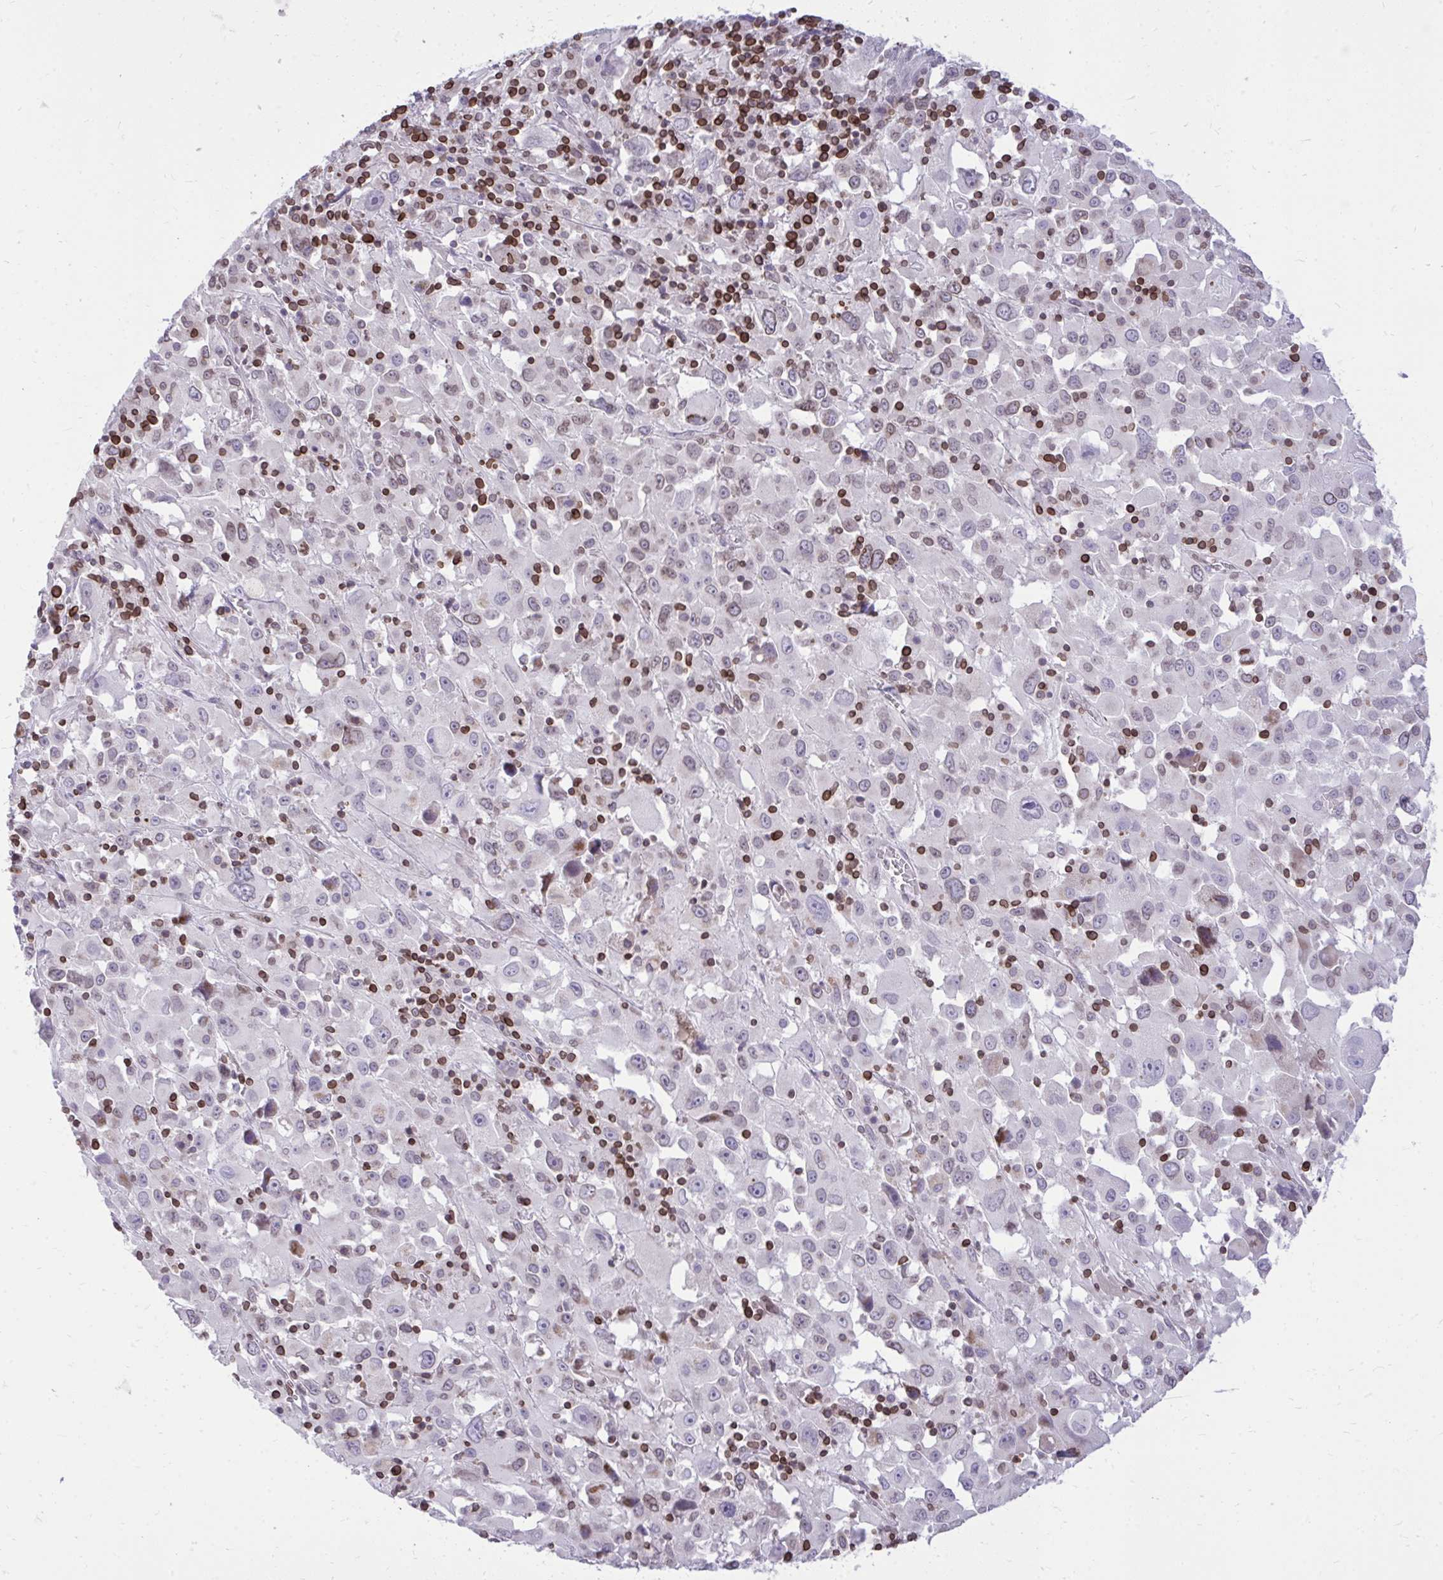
{"staining": {"intensity": "negative", "quantity": "none", "location": "none"}, "tissue": "melanoma", "cell_type": "Tumor cells", "image_type": "cancer", "snomed": [{"axis": "morphology", "description": "Malignant melanoma, Metastatic site"}, {"axis": "topography", "description": "Soft tissue"}], "caption": "Immunohistochemical staining of malignant melanoma (metastatic site) displays no significant staining in tumor cells.", "gene": "RPS6KA2", "patient": {"sex": "male", "age": 50}}